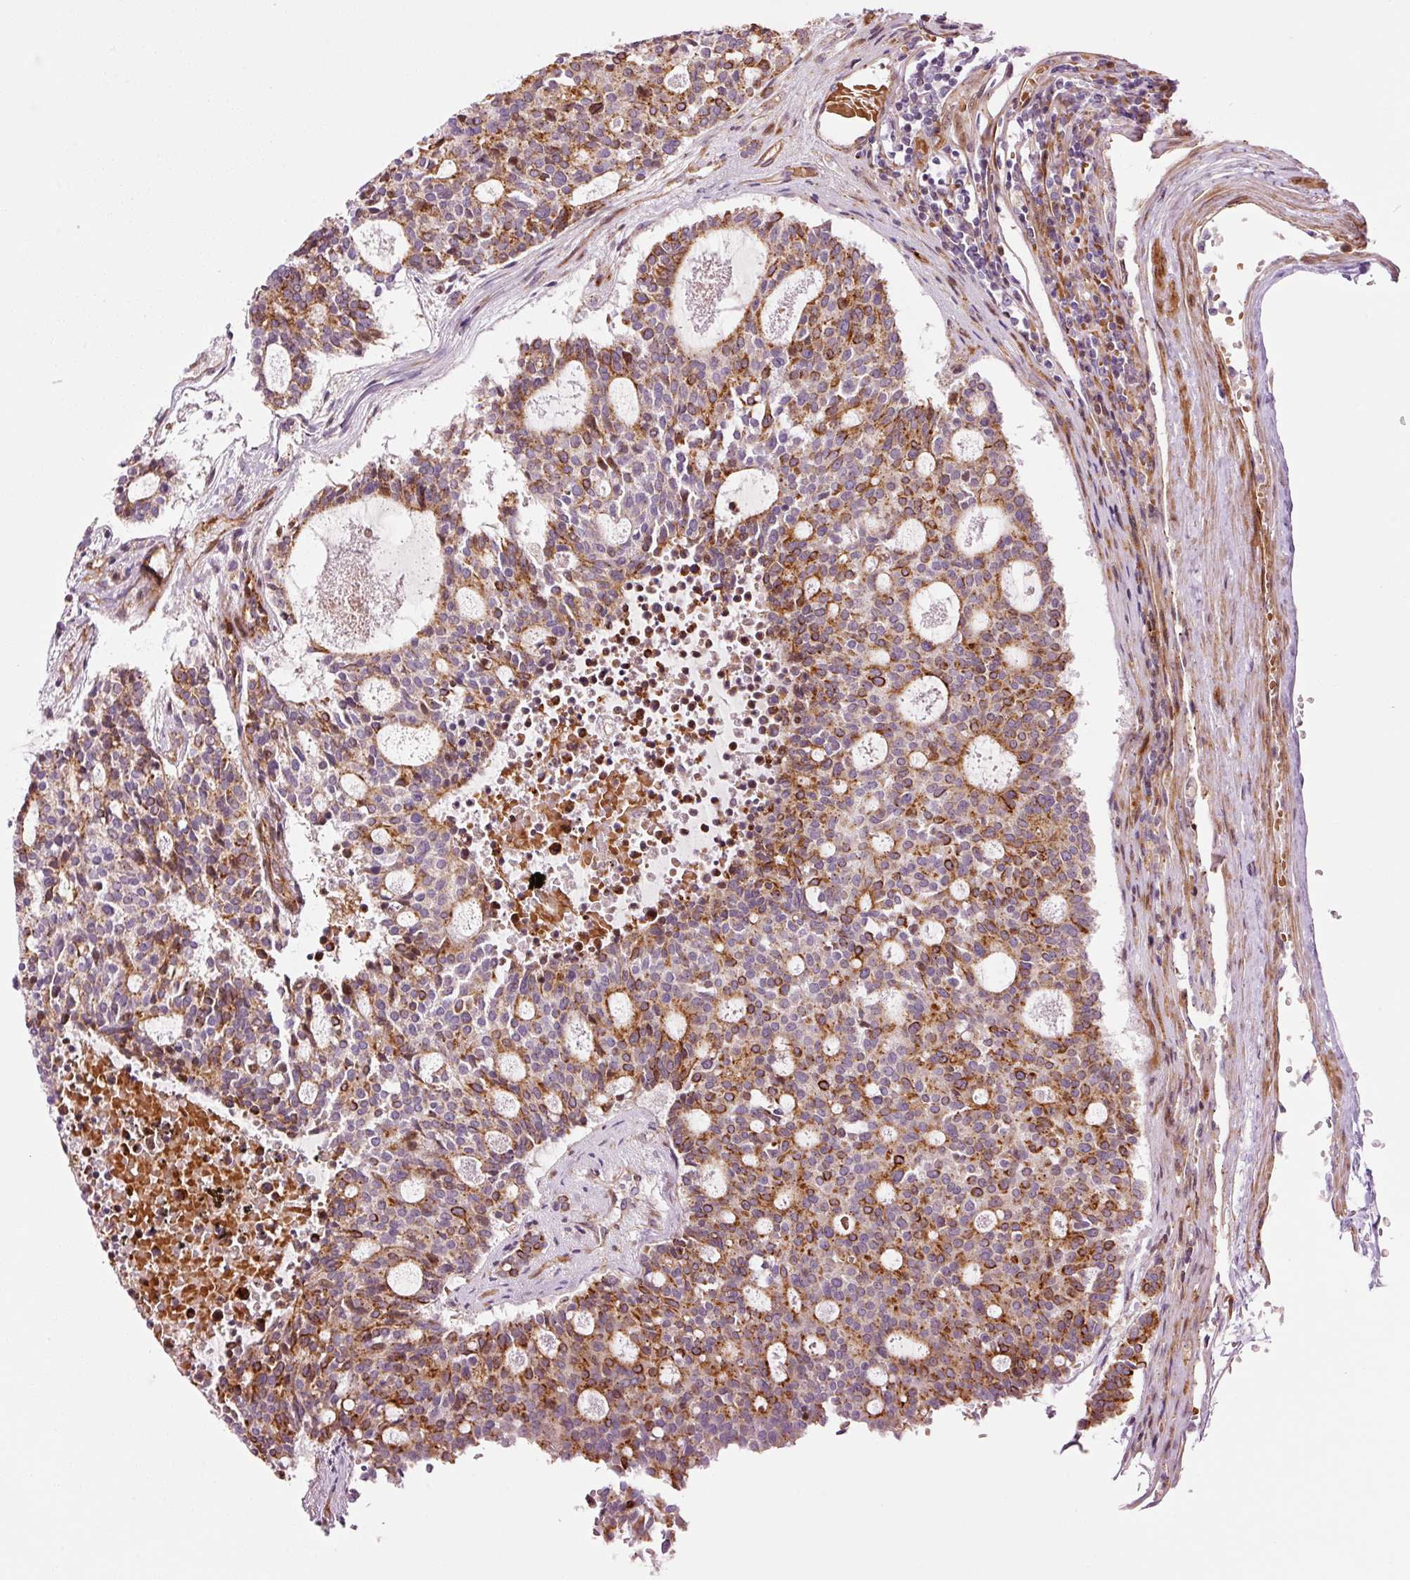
{"staining": {"intensity": "moderate", "quantity": "25%-75%", "location": "cytoplasmic/membranous"}, "tissue": "carcinoid", "cell_type": "Tumor cells", "image_type": "cancer", "snomed": [{"axis": "morphology", "description": "Carcinoid, malignant, NOS"}, {"axis": "topography", "description": "Pancreas"}], "caption": "Approximately 25%-75% of tumor cells in malignant carcinoid display moderate cytoplasmic/membranous protein positivity as visualized by brown immunohistochemical staining.", "gene": "ANKRD20A1", "patient": {"sex": "female", "age": 54}}